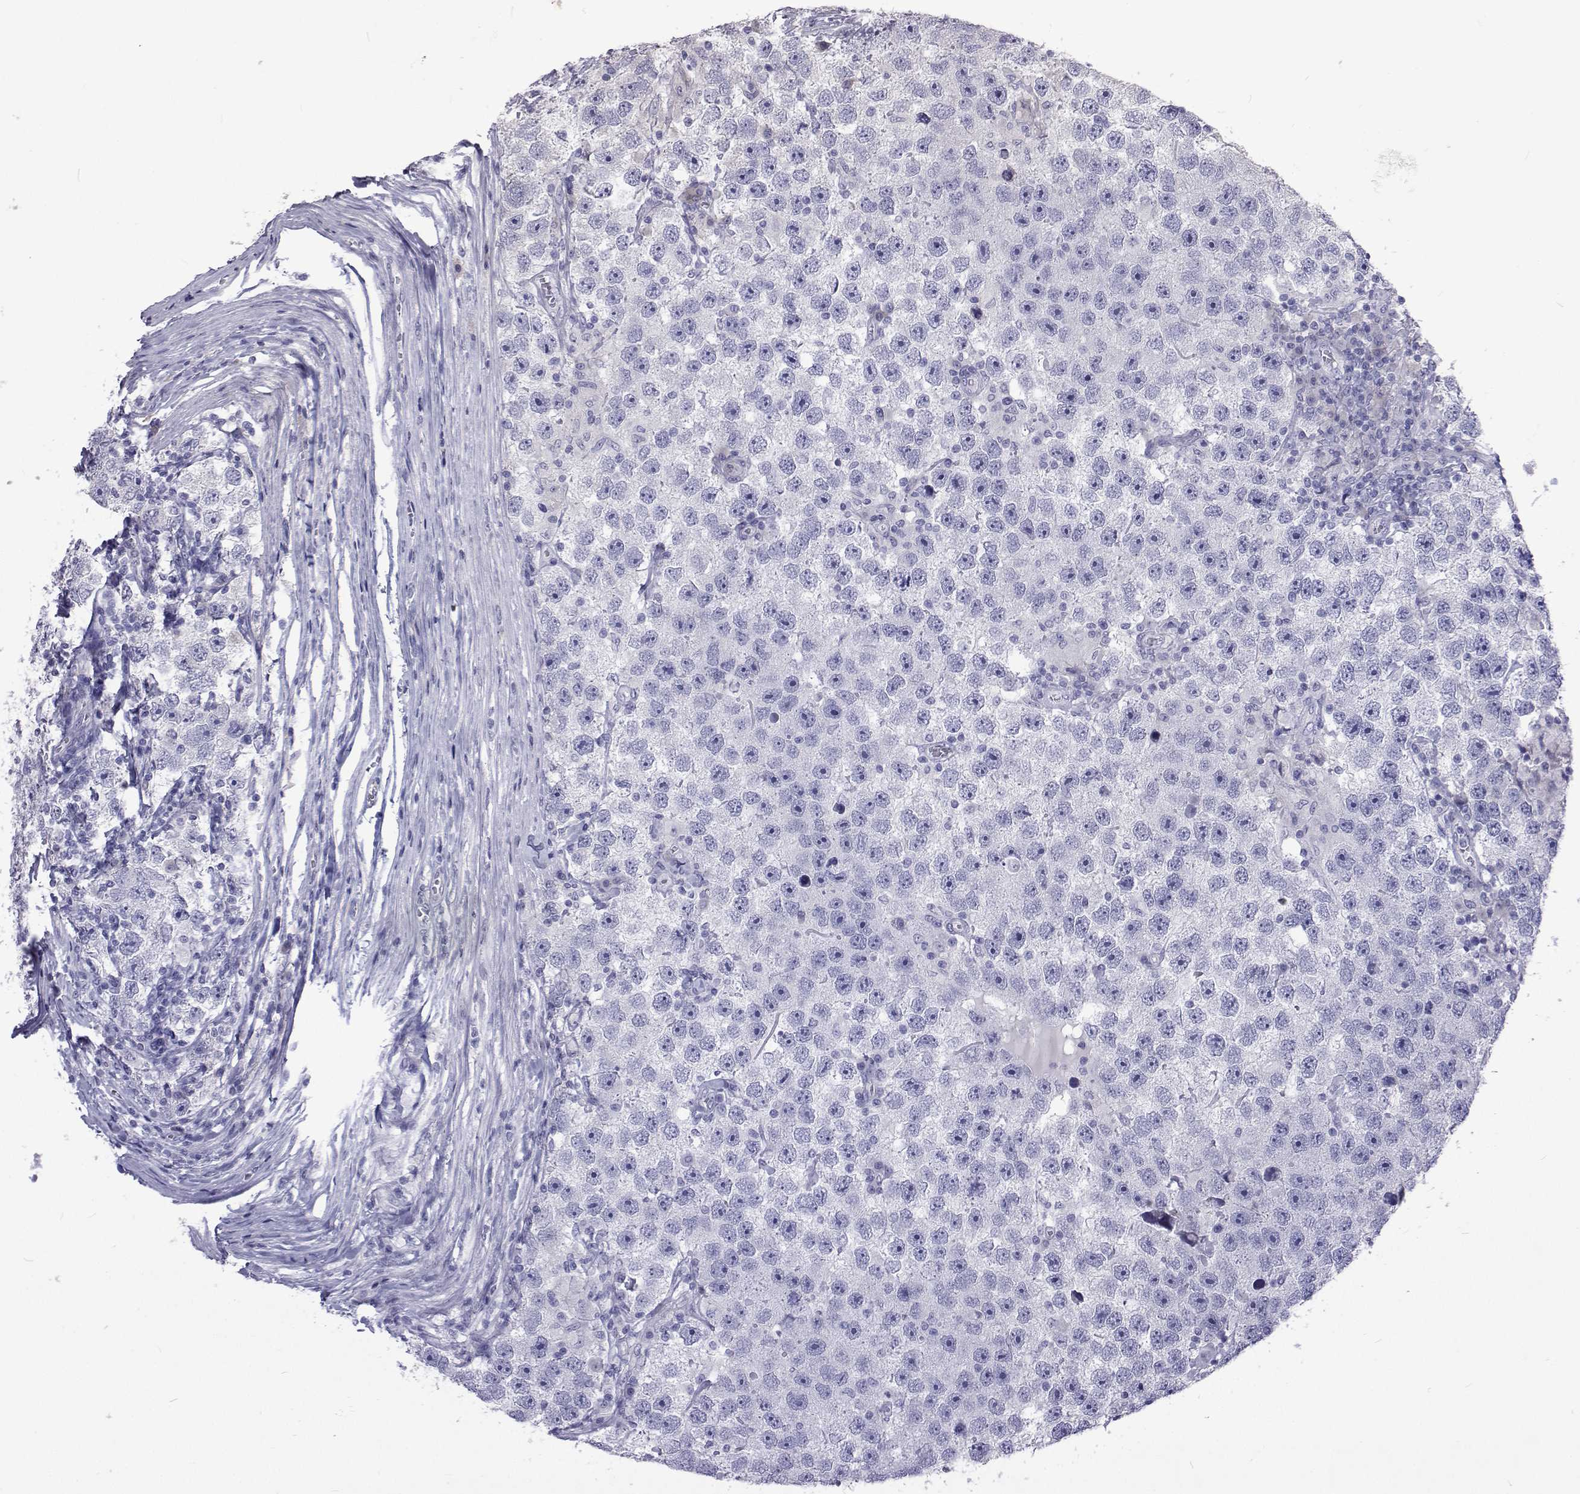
{"staining": {"intensity": "negative", "quantity": "none", "location": "none"}, "tissue": "testis cancer", "cell_type": "Tumor cells", "image_type": "cancer", "snomed": [{"axis": "morphology", "description": "Seminoma, NOS"}, {"axis": "topography", "description": "Testis"}], "caption": "An immunohistochemistry (IHC) histopathology image of seminoma (testis) is shown. There is no staining in tumor cells of seminoma (testis).", "gene": "NPR3", "patient": {"sex": "male", "age": 26}}